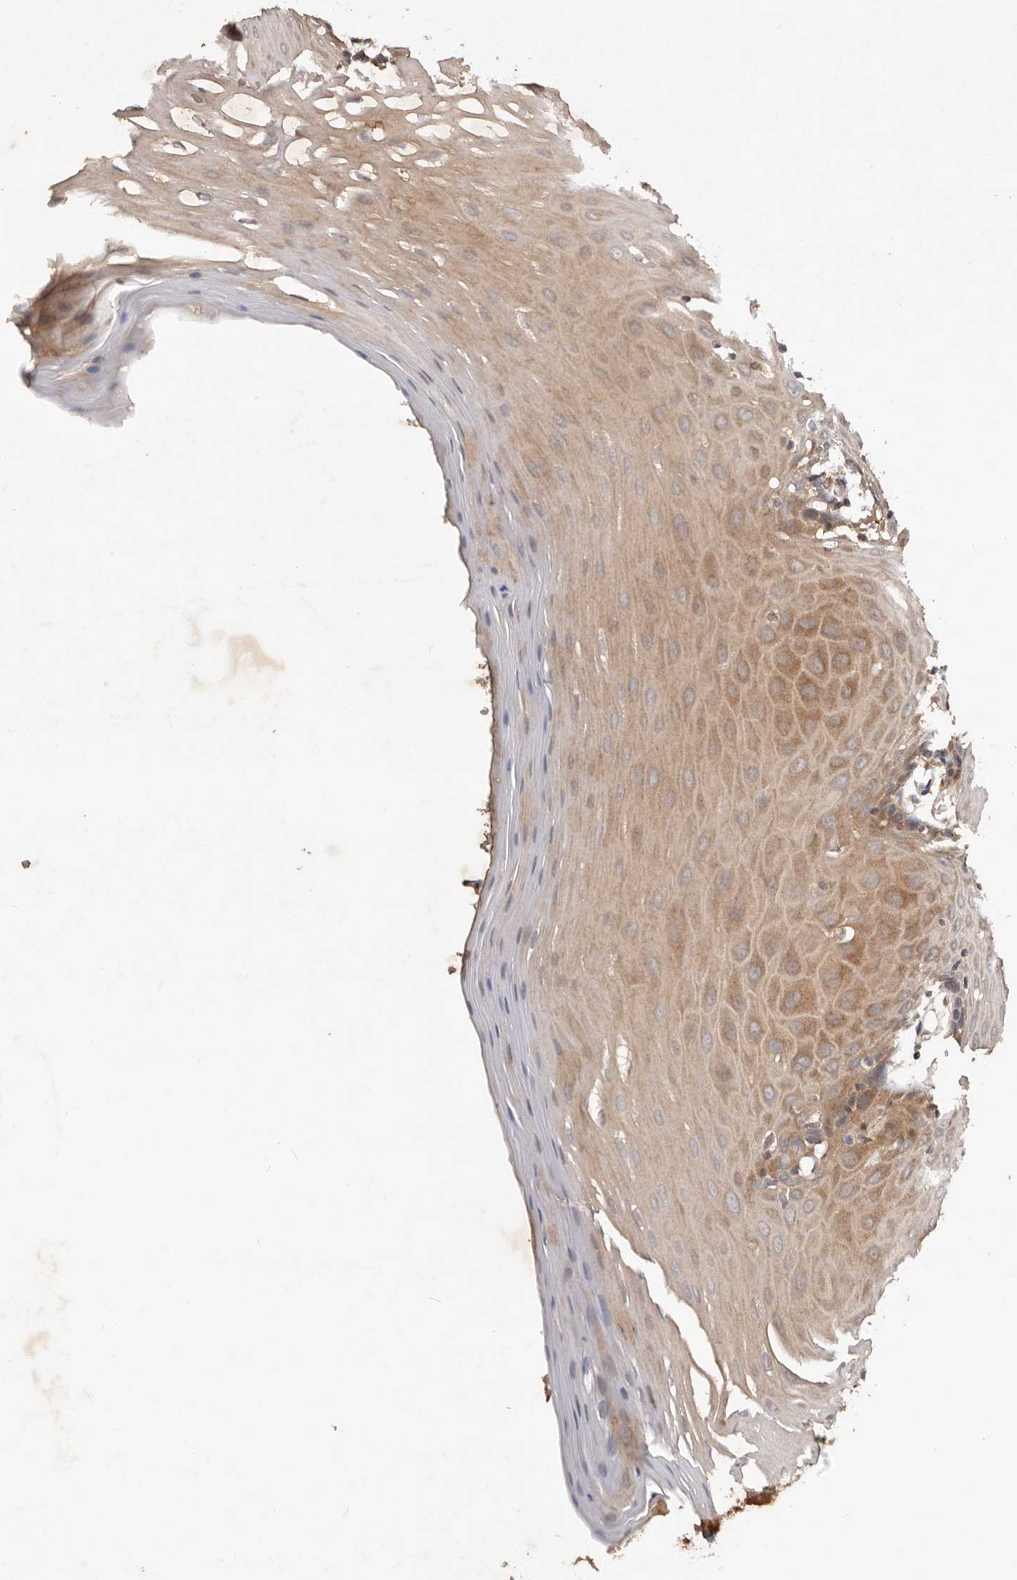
{"staining": {"intensity": "moderate", "quantity": "25%-75%", "location": "cytoplasmic/membranous"}, "tissue": "oral mucosa", "cell_type": "Squamous epithelial cells", "image_type": "normal", "snomed": [{"axis": "morphology", "description": "Normal tissue, NOS"}, {"axis": "morphology", "description": "Squamous cell carcinoma, NOS"}, {"axis": "topography", "description": "Skeletal muscle"}, {"axis": "topography", "description": "Oral tissue"}, {"axis": "topography", "description": "Salivary gland"}, {"axis": "topography", "description": "Head-Neck"}], "caption": "A brown stain labels moderate cytoplasmic/membranous staining of a protein in squamous epithelial cells of normal human oral mucosa.", "gene": "PKIB", "patient": {"sex": "male", "age": 54}}